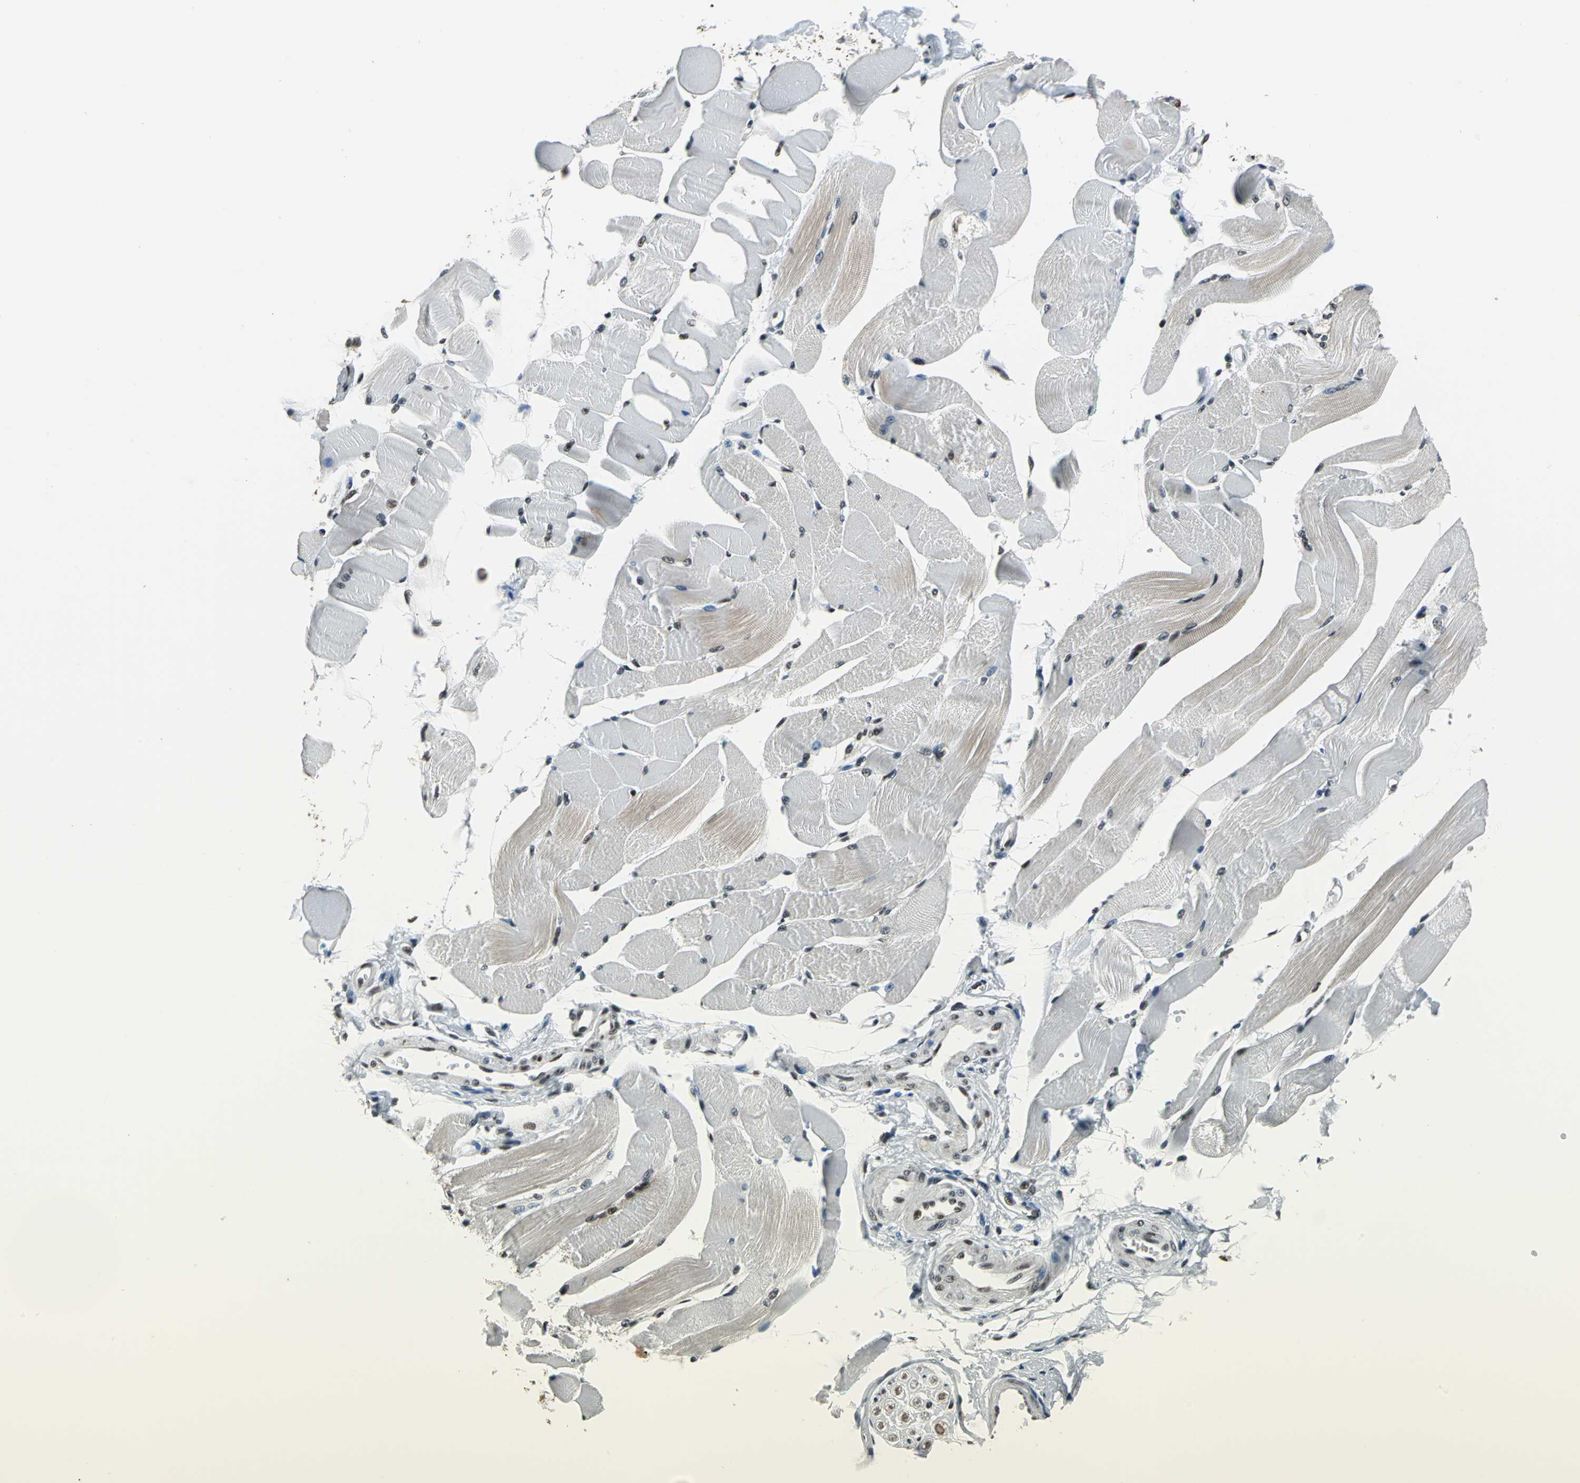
{"staining": {"intensity": "moderate", "quantity": "25%-75%", "location": "nuclear"}, "tissue": "skeletal muscle", "cell_type": "Myocytes", "image_type": "normal", "snomed": [{"axis": "morphology", "description": "Normal tissue, NOS"}, {"axis": "topography", "description": "Skeletal muscle"}, {"axis": "topography", "description": "Peripheral nerve tissue"}], "caption": "About 25%-75% of myocytes in unremarkable skeletal muscle display moderate nuclear protein positivity as visualized by brown immunohistochemical staining.", "gene": "BCLAF1", "patient": {"sex": "female", "age": 84}}